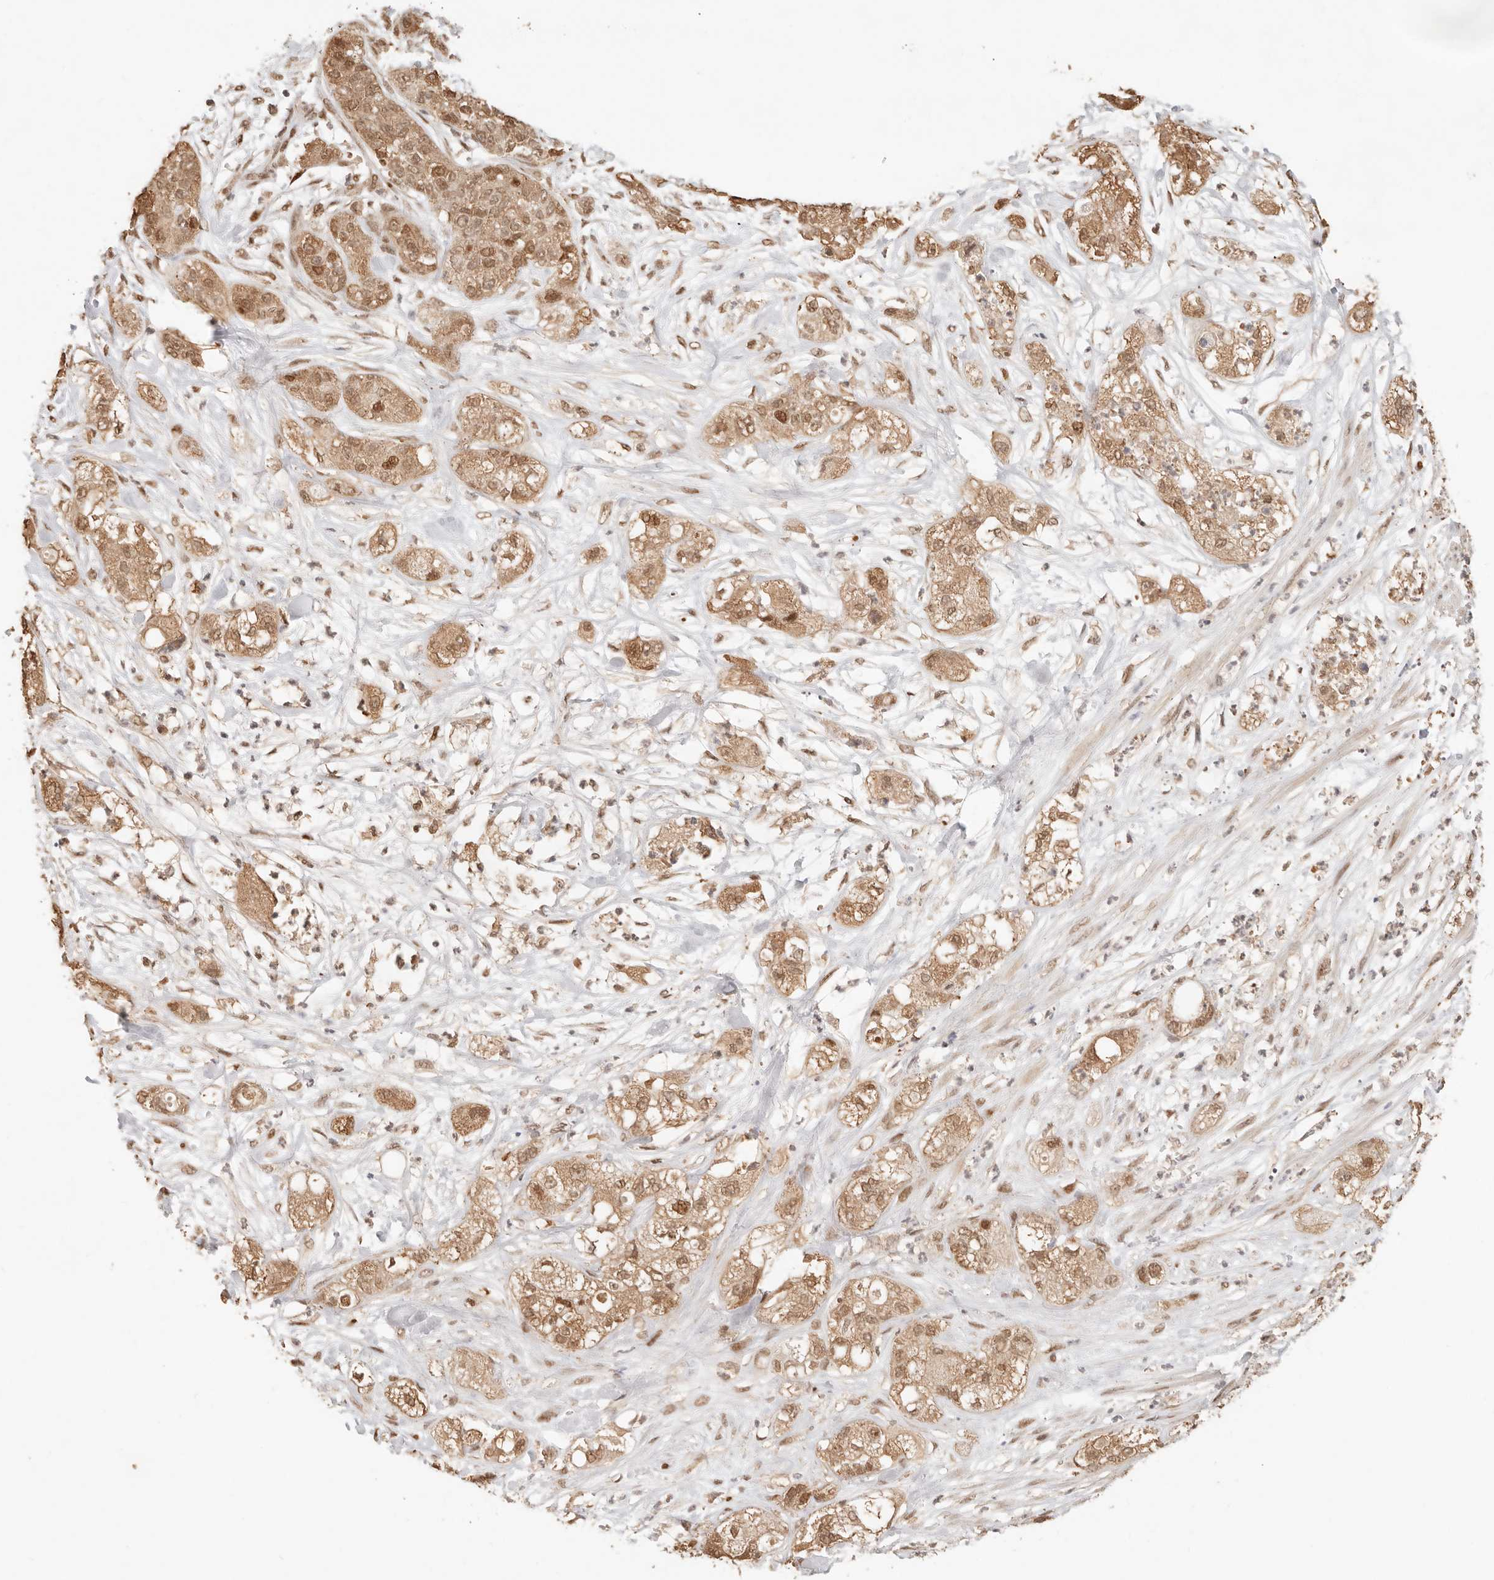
{"staining": {"intensity": "moderate", "quantity": ">75%", "location": "cytoplasmic/membranous,nuclear"}, "tissue": "pancreatic cancer", "cell_type": "Tumor cells", "image_type": "cancer", "snomed": [{"axis": "morphology", "description": "Adenocarcinoma, NOS"}, {"axis": "topography", "description": "Pancreas"}], "caption": "This micrograph displays IHC staining of human pancreatic cancer (adenocarcinoma), with medium moderate cytoplasmic/membranous and nuclear positivity in approximately >75% of tumor cells.", "gene": "NPAS2", "patient": {"sex": "female", "age": 78}}